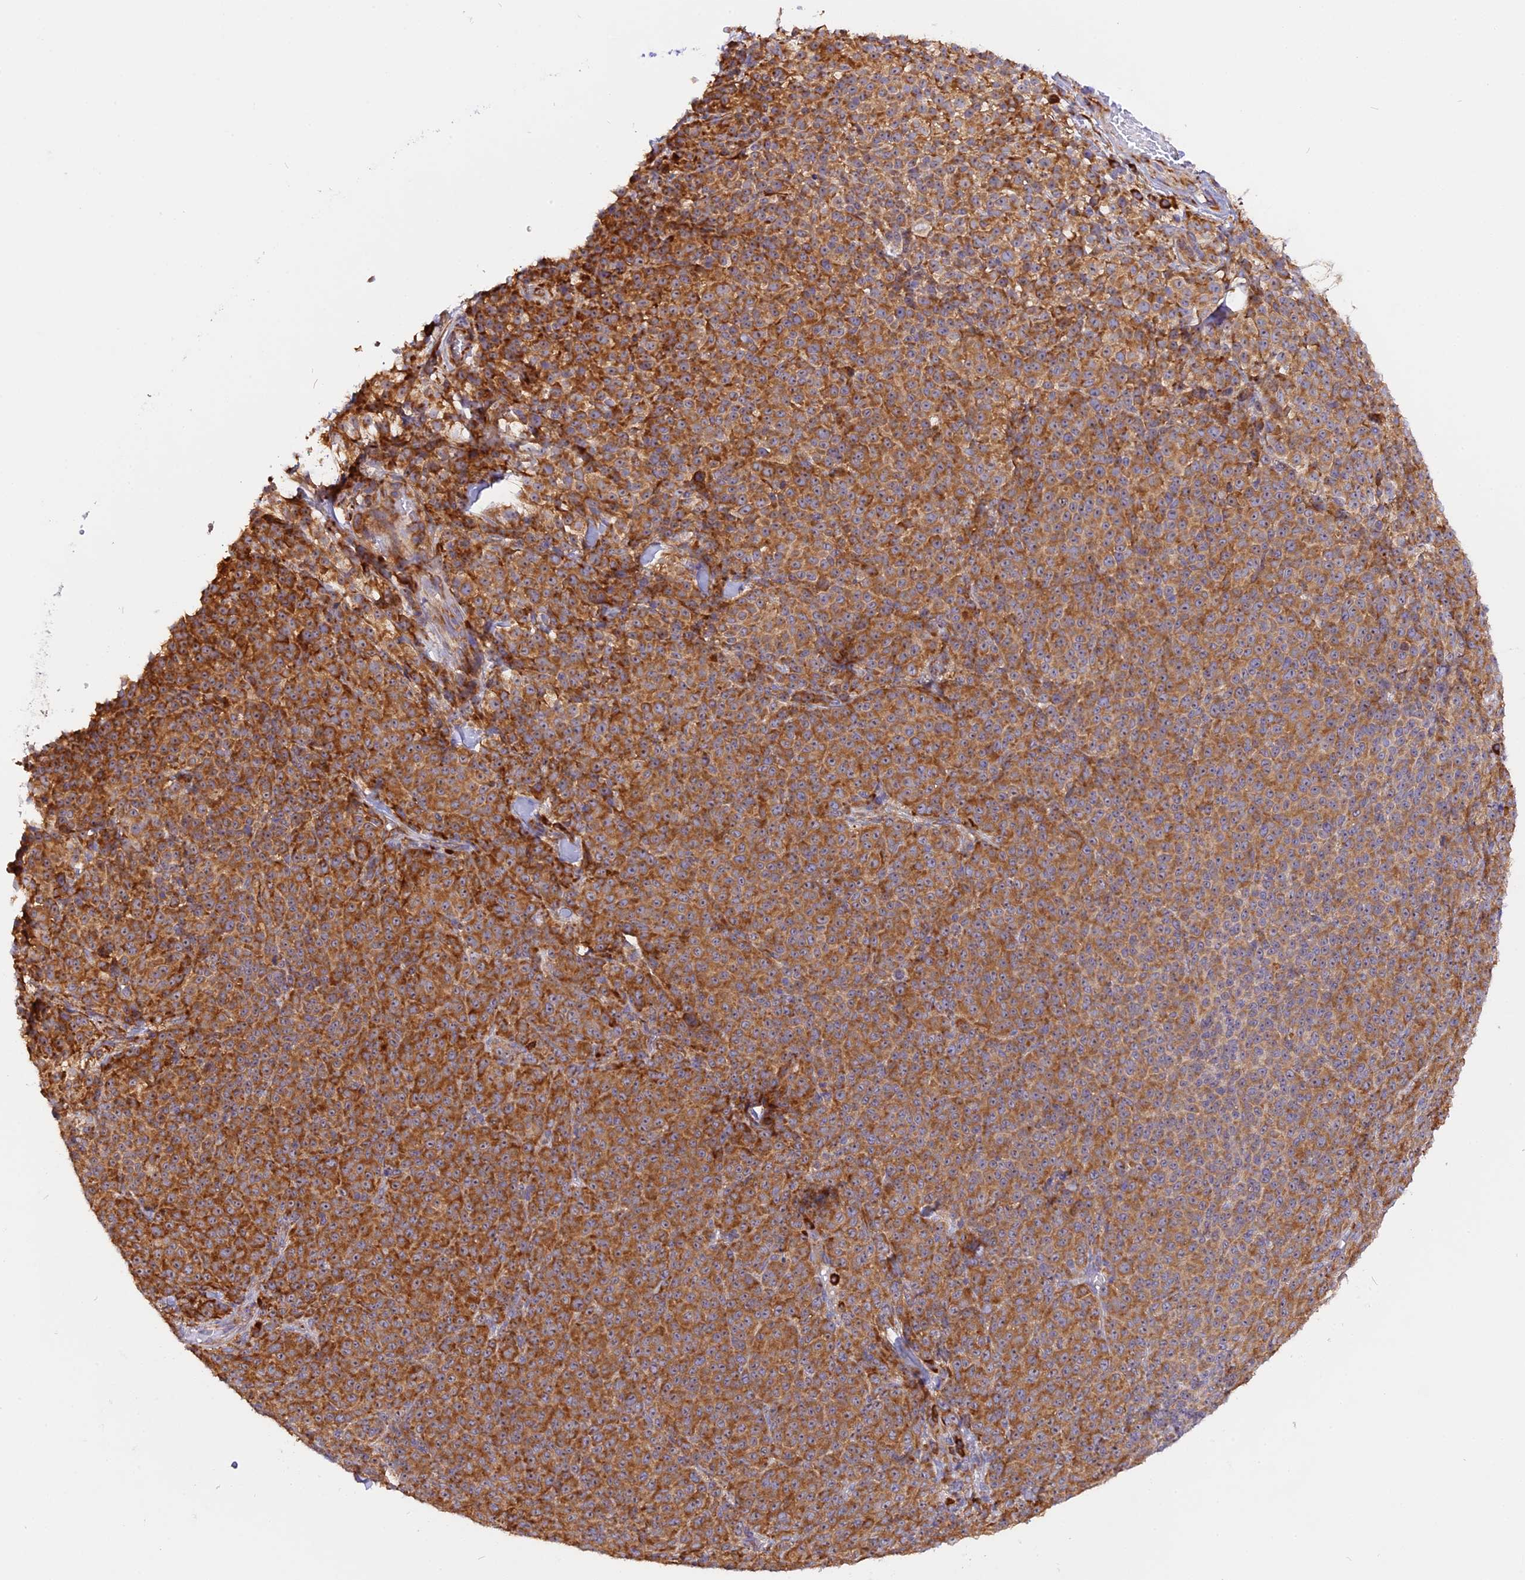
{"staining": {"intensity": "strong", "quantity": ">75%", "location": "cytoplasmic/membranous"}, "tissue": "melanoma", "cell_type": "Tumor cells", "image_type": "cancer", "snomed": [{"axis": "morphology", "description": "Normal tissue, NOS"}, {"axis": "morphology", "description": "Malignant melanoma, NOS"}, {"axis": "topography", "description": "Skin"}], "caption": "Immunohistochemistry staining of malignant melanoma, which displays high levels of strong cytoplasmic/membranous expression in approximately >75% of tumor cells indicating strong cytoplasmic/membranous protein expression. The staining was performed using DAB (3,3'-diaminobenzidine) (brown) for protein detection and nuclei were counterstained in hematoxylin (blue).", "gene": "GNPTAB", "patient": {"sex": "female", "age": 34}}